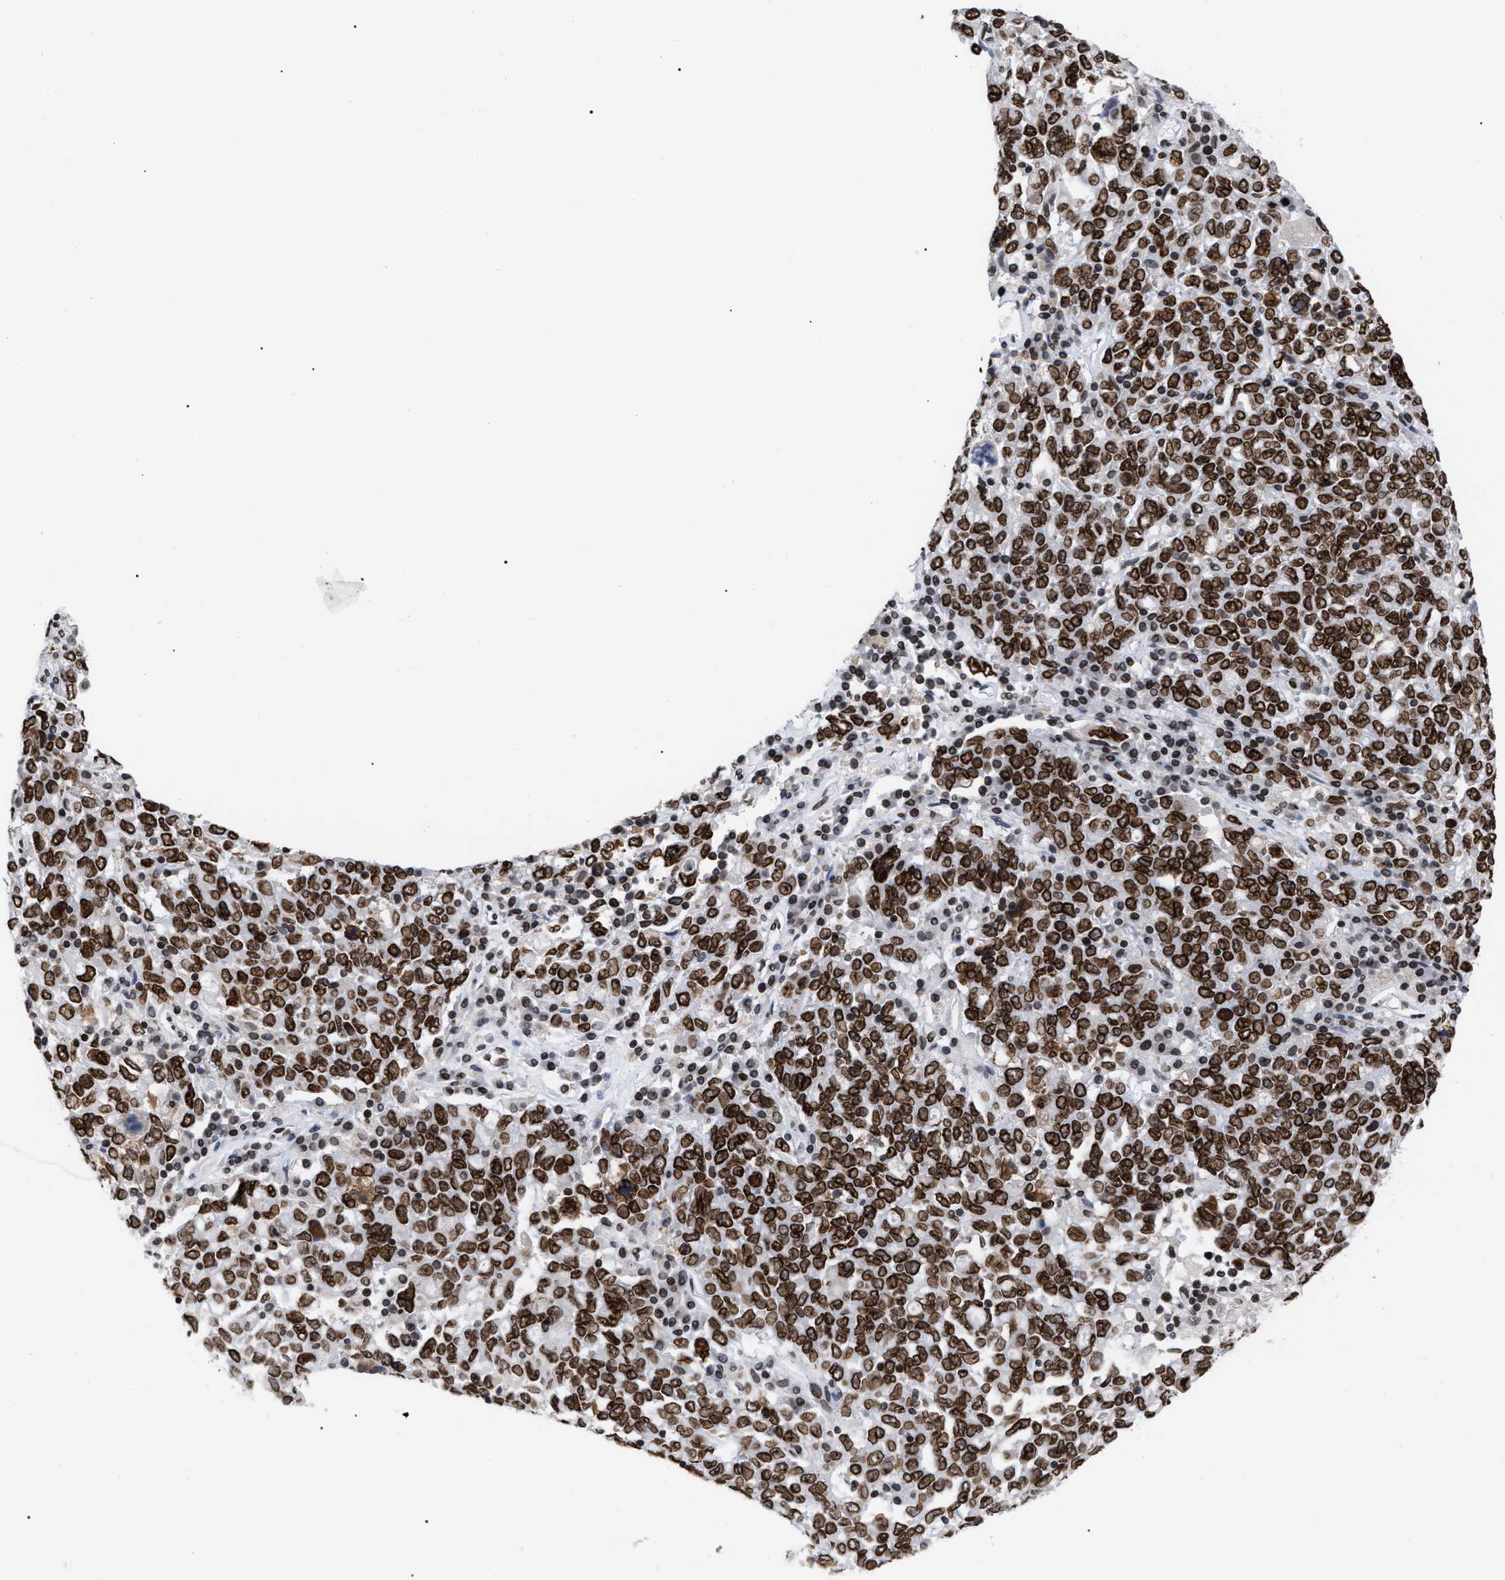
{"staining": {"intensity": "strong", "quantity": ">75%", "location": "cytoplasmic/membranous,nuclear"}, "tissue": "ovarian cancer", "cell_type": "Tumor cells", "image_type": "cancer", "snomed": [{"axis": "morphology", "description": "Carcinoma, endometroid"}, {"axis": "topography", "description": "Ovary"}], "caption": "This is an image of immunohistochemistry (IHC) staining of endometroid carcinoma (ovarian), which shows strong expression in the cytoplasmic/membranous and nuclear of tumor cells.", "gene": "TPR", "patient": {"sex": "female", "age": 62}}